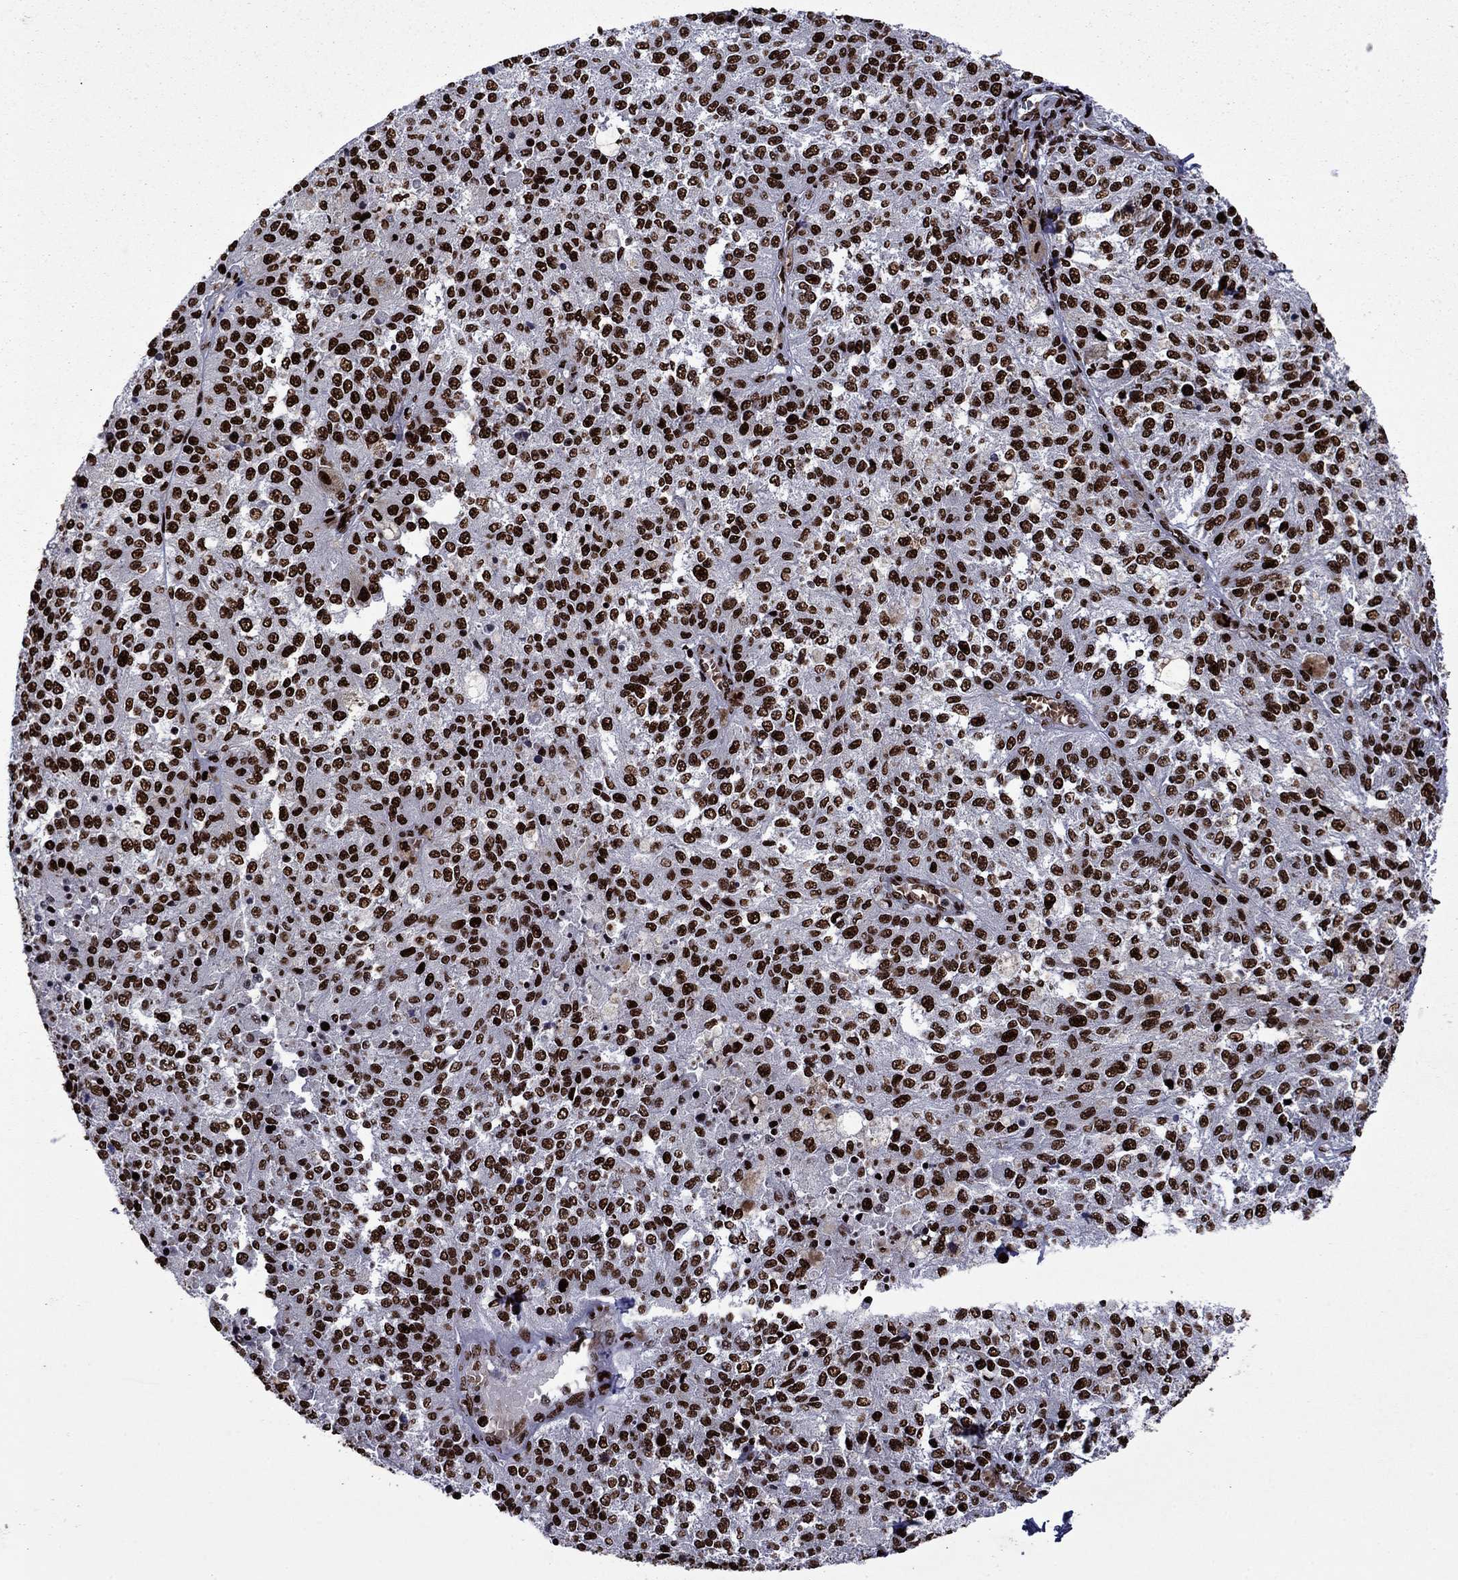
{"staining": {"intensity": "strong", "quantity": ">75%", "location": "nuclear"}, "tissue": "melanoma", "cell_type": "Tumor cells", "image_type": "cancer", "snomed": [{"axis": "morphology", "description": "Malignant melanoma, Metastatic site"}, {"axis": "topography", "description": "Lymph node"}], "caption": "DAB immunohistochemical staining of melanoma demonstrates strong nuclear protein positivity in about >75% of tumor cells.", "gene": "LIMK1", "patient": {"sex": "female", "age": 64}}